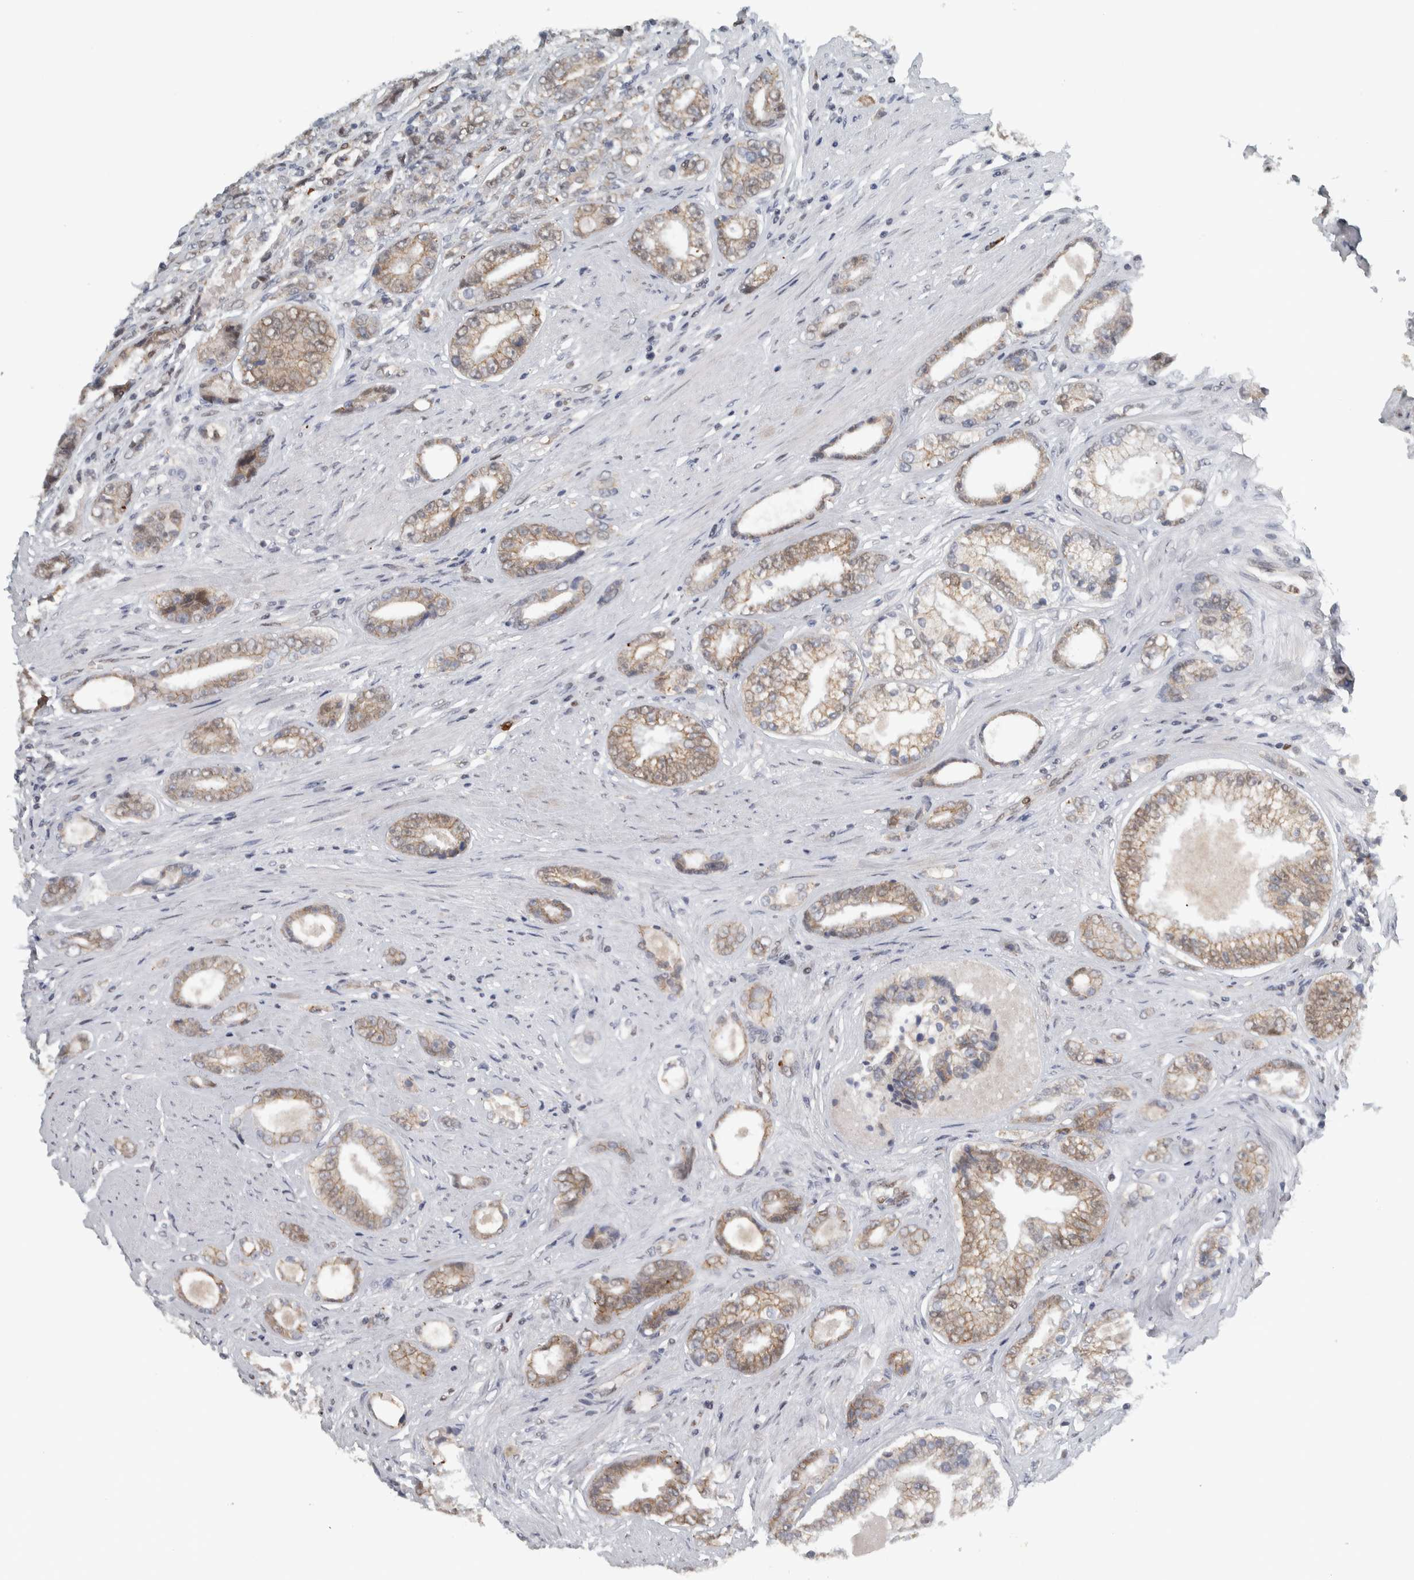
{"staining": {"intensity": "moderate", "quantity": ">75%", "location": "cytoplasmic/membranous"}, "tissue": "prostate cancer", "cell_type": "Tumor cells", "image_type": "cancer", "snomed": [{"axis": "morphology", "description": "Adenocarcinoma, High grade"}, {"axis": "topography", "description": "Prostate"}], "caption": "Brown immunohistochemical staining in human prostate high-grade adenocarcinoma reveals moderate cytoplasmic/membranous positivity in about >75% of tumor cells.", "gene": "ADPRM", "patient": {"sex": "male", "age": 61}}